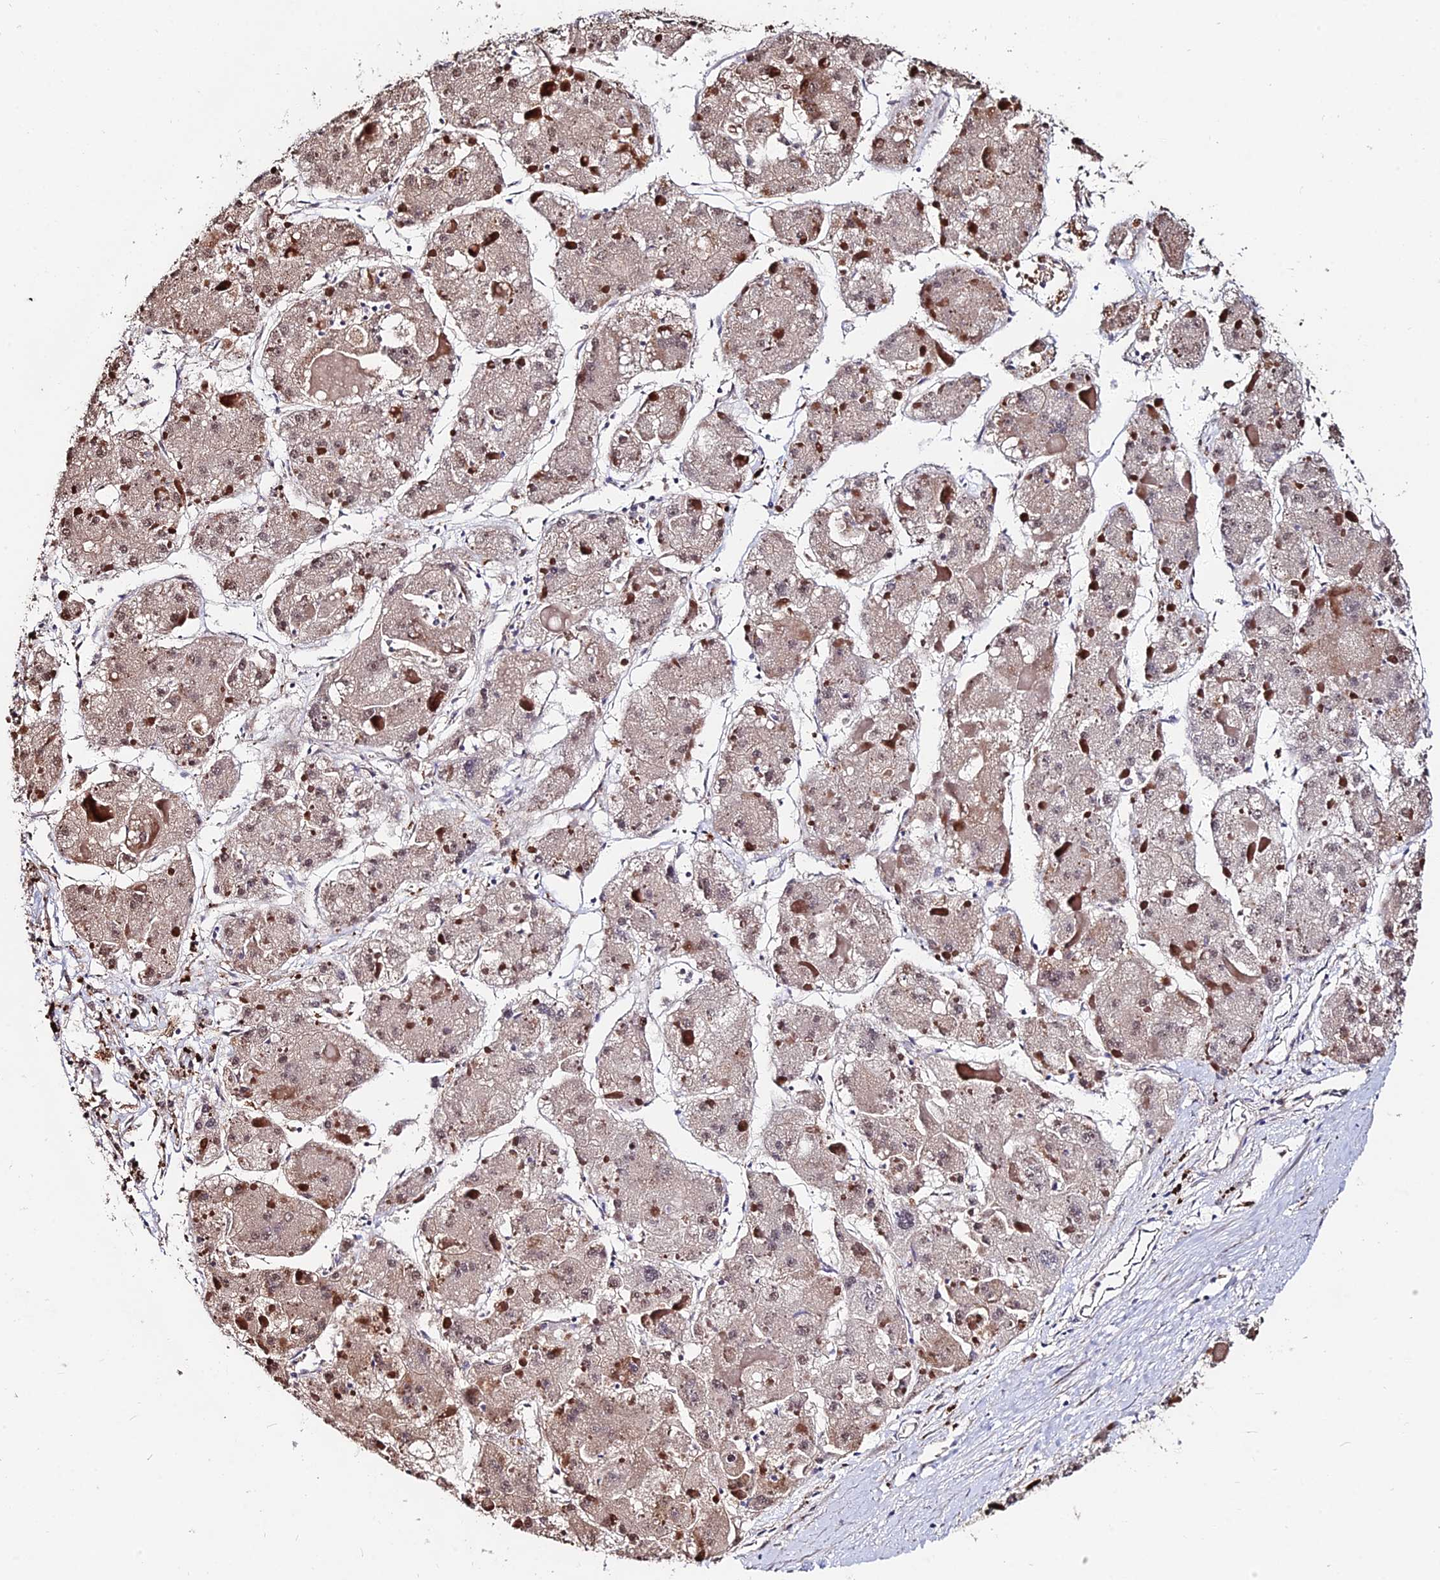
{"staining": {"intensity": "weak", "quantity": "25%-75%", "location": "nuclear"}, "tissue": "liver cancer", "cell_type": "Tumor cells", "image_type": "cancer", "snomed": [{"axis": "morphology", "description": "Carcinoma, Hepatocellular, NOS"}, {"axis": "topography", "description": "Liver"}], "caption": "Immunohistochemistry (IHC) staining of liver cancer, which reveals low levels of weak nuclear staining in approximately 25%-75% of tumor cells indicating weak nuclear protein expression. The staining was performed using DAB (brown) for protein detection and nuclei were counterstained in hematoxylin (blue).", "gene": "ACTR5", "patient": {"sex": "female", "age": 73}}